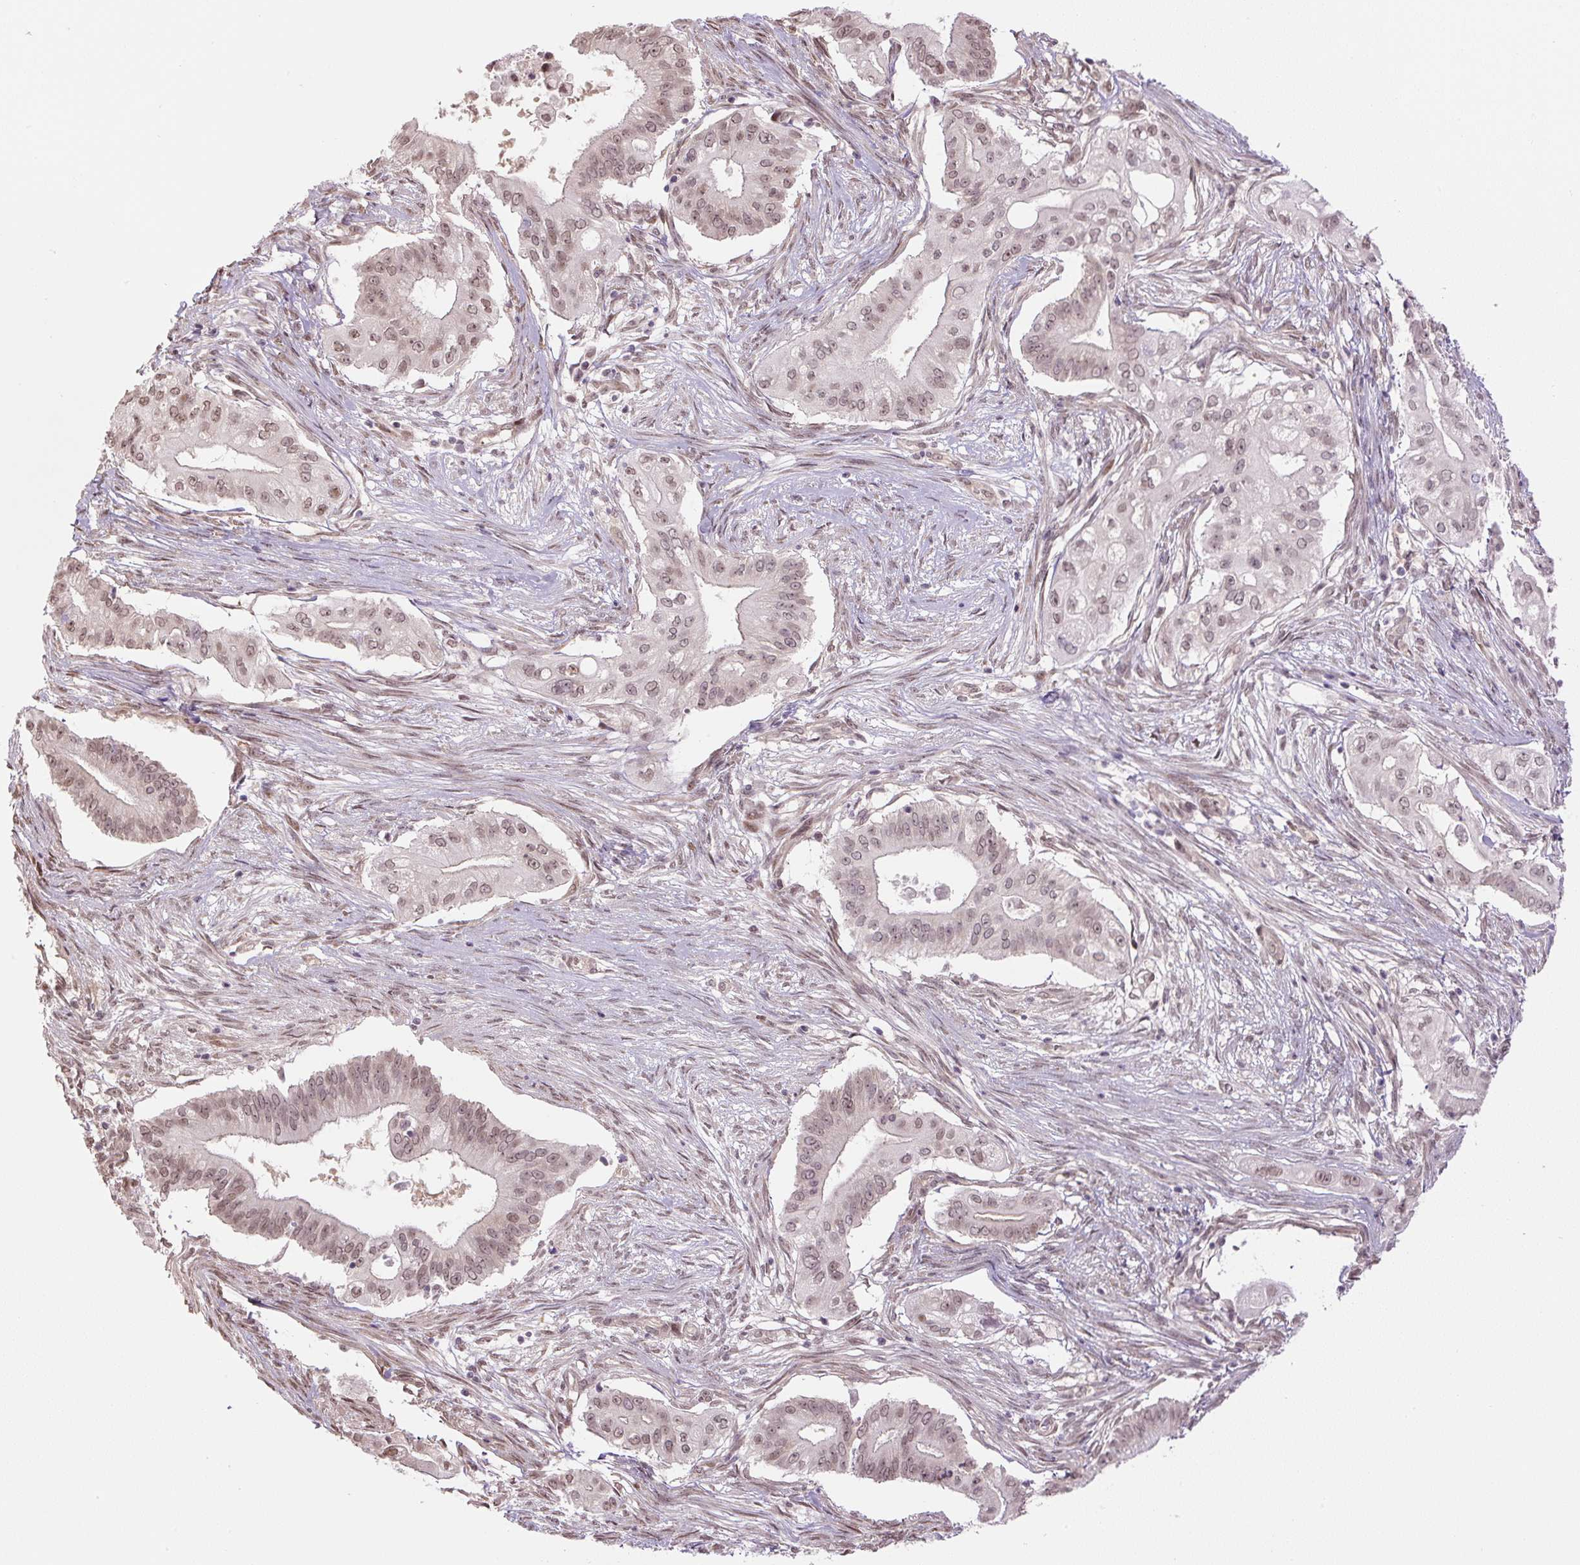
{"staining": {"intensity": "moderate", "quantity": ">75%", "location": "nuclear"}, "tissue": "pancreatic cancer", "cell_type": "Tumor cells", "image_type": "cancer", "snomed": [{"axis": "morphology", "description": "Adenocarcinoma, NOS"}, {"axis": "topography", "description": "Pancreas"}], "caption": "Tumor cells exhibit medium levels of moderate nuclear expression in approximately >75% of cells in human pancreatic cancer.", "gene": "TCFL5", "patient": {"sex": "female", "age": 68}}